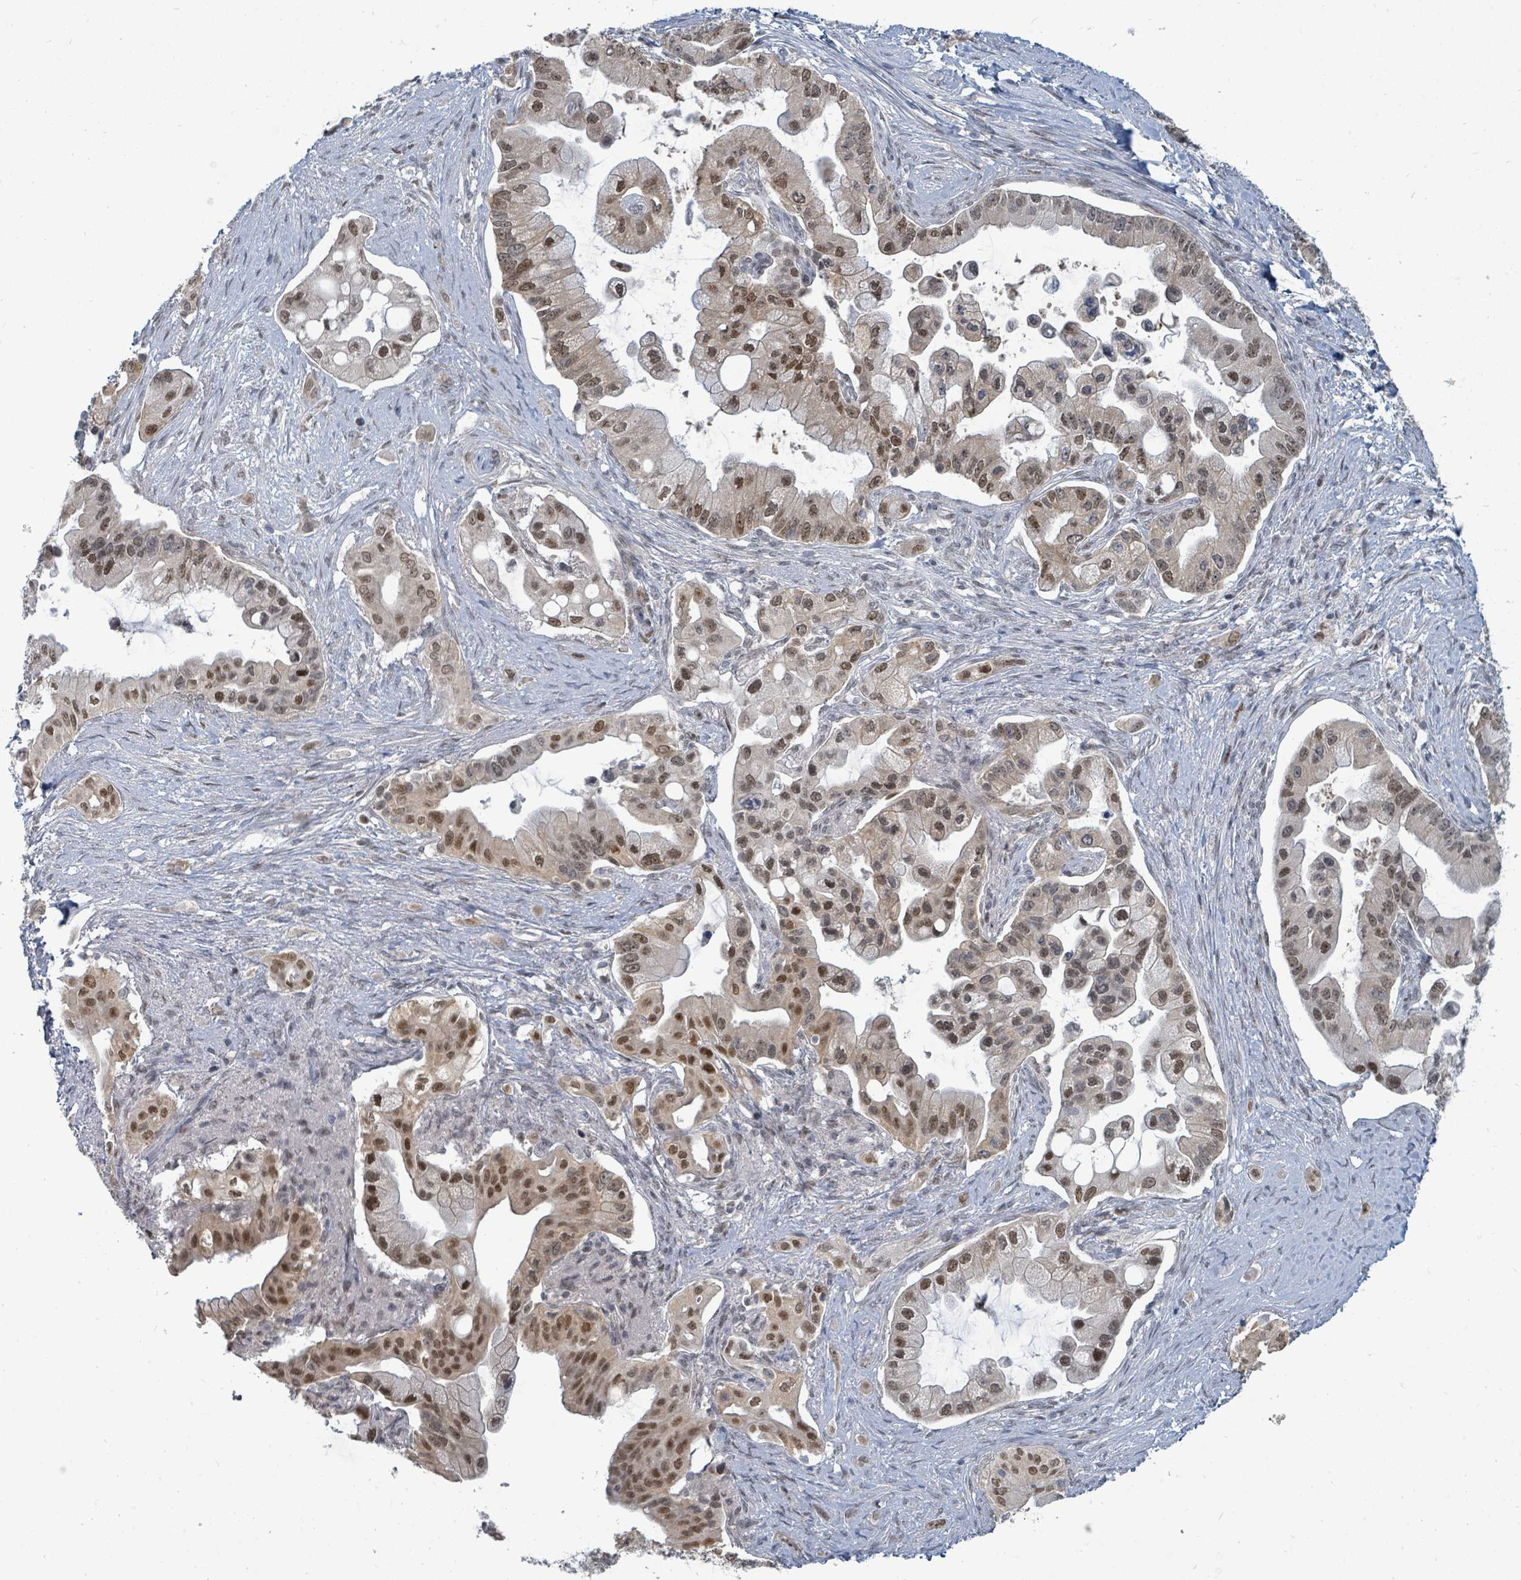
{"staining": {"intensity": "moderate", "quantity": ">75%", "location": "nuclear"}, "tissue": "pancreatic cancer", "cell_type": "Tumor cells", "image_type": "cancer", "snomed": [{"axis": "morphology", "description": "Adenocarcinoma, NOS"}, {"axis": "topography", "description": "Pancreas"}], "caption": "Pancreatic cancer was stained to show a protein in brown. There is medium levels of moderate nuclear positivity in about >75% of tumor cells.", "gene": "UCK1", "patient": {"sex": "male", "age": 57}}